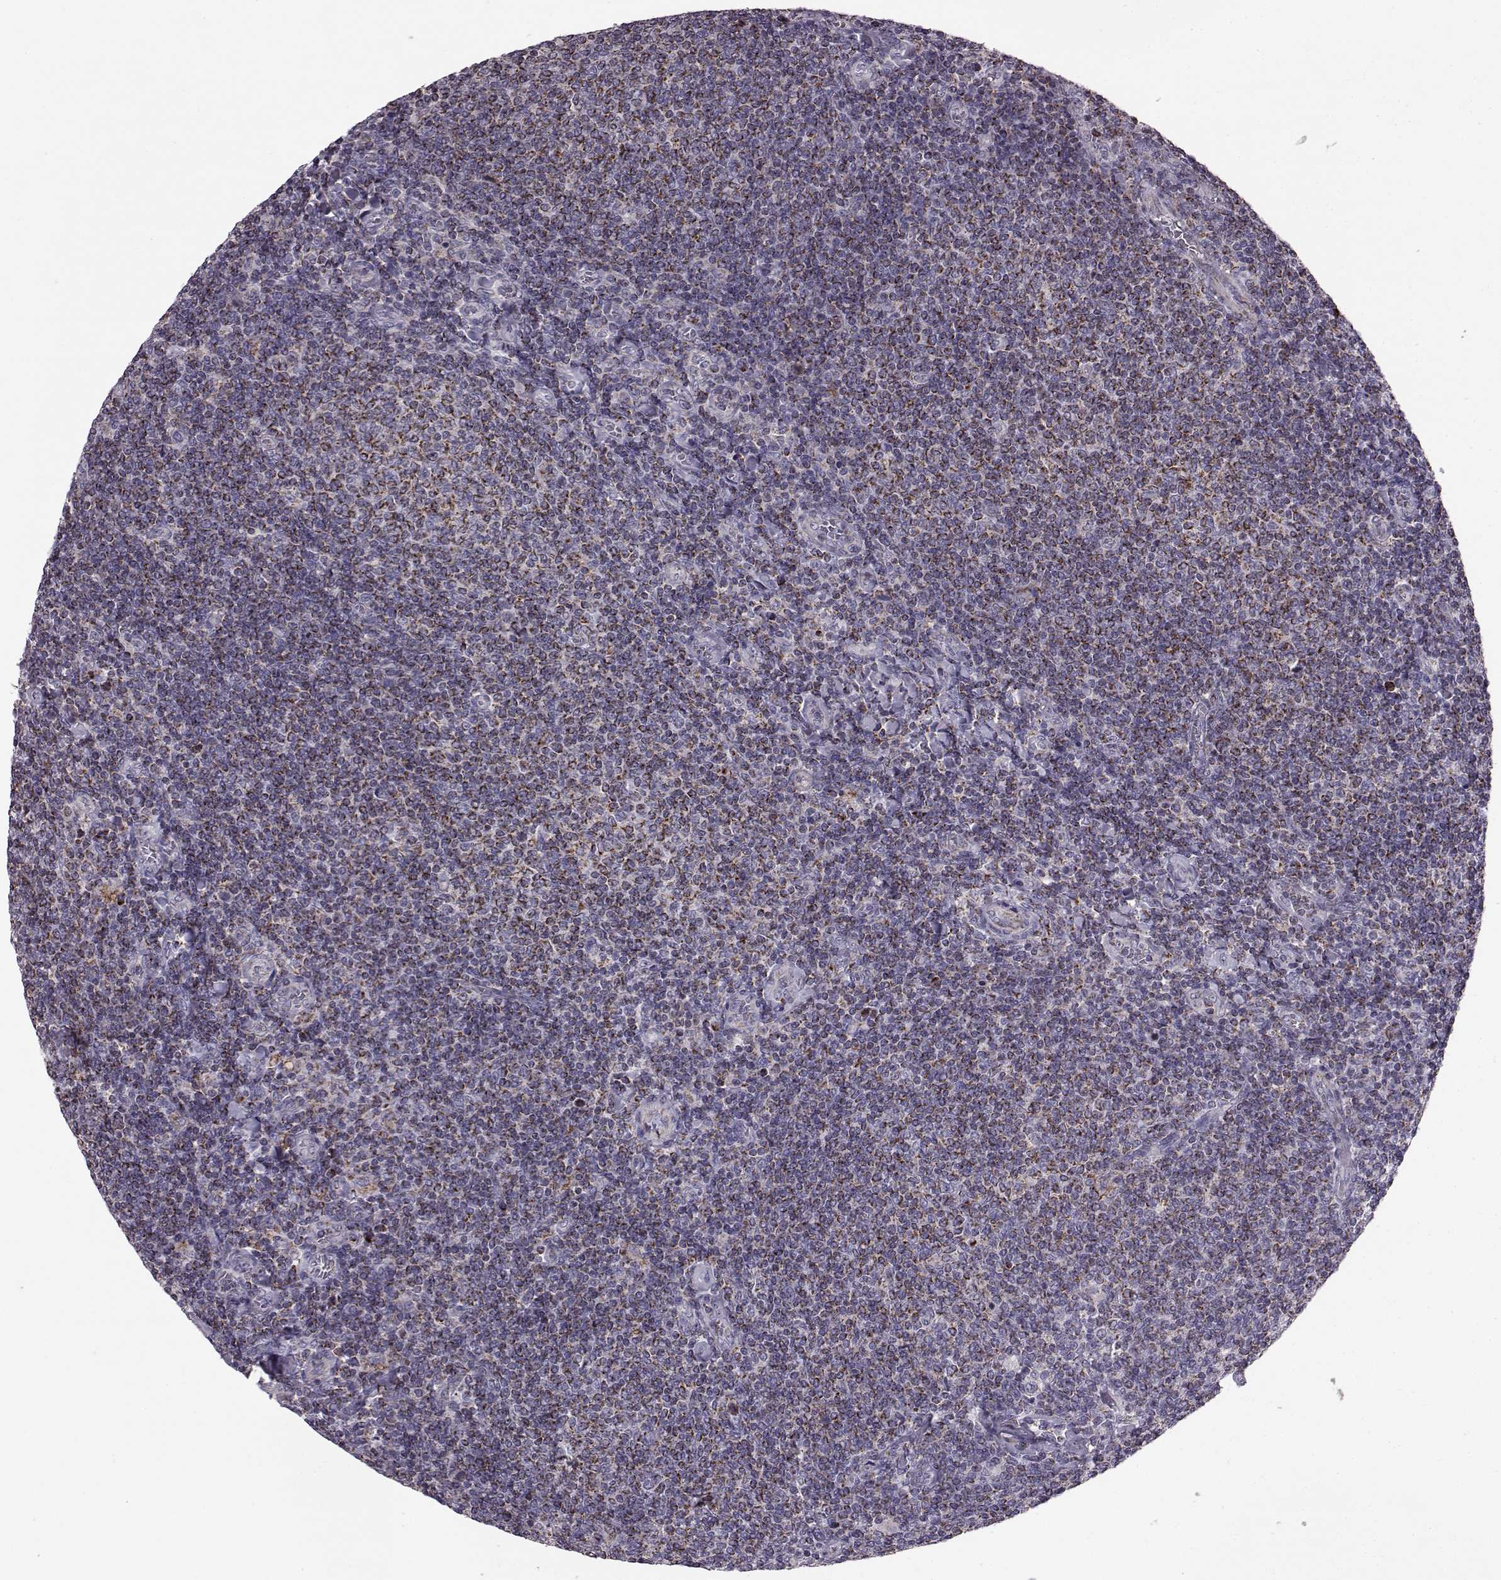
{"staining": {"intensity": "strong", "quantity": ">75%", "location": "cytoplasmic/membranous"}, "tissue": "lymphoma", "cell_type": "Tumor cells", "image_type": "cancer", "snomed": [{"axis": "morphology", "description": "Malignant lymphoma, non-Hodgkin's type, Low grade"}, {"axis": "topography", "description": "Lymph node"}], "caption": "Strong cytoplasmic/membranous expression is seen in about >75% of tumor cells in malignant lymphoma, non-Hodgkin's type (low-grade).", "gene": "ATP5MF", "patient": {"sex": "male", "age": 52}}